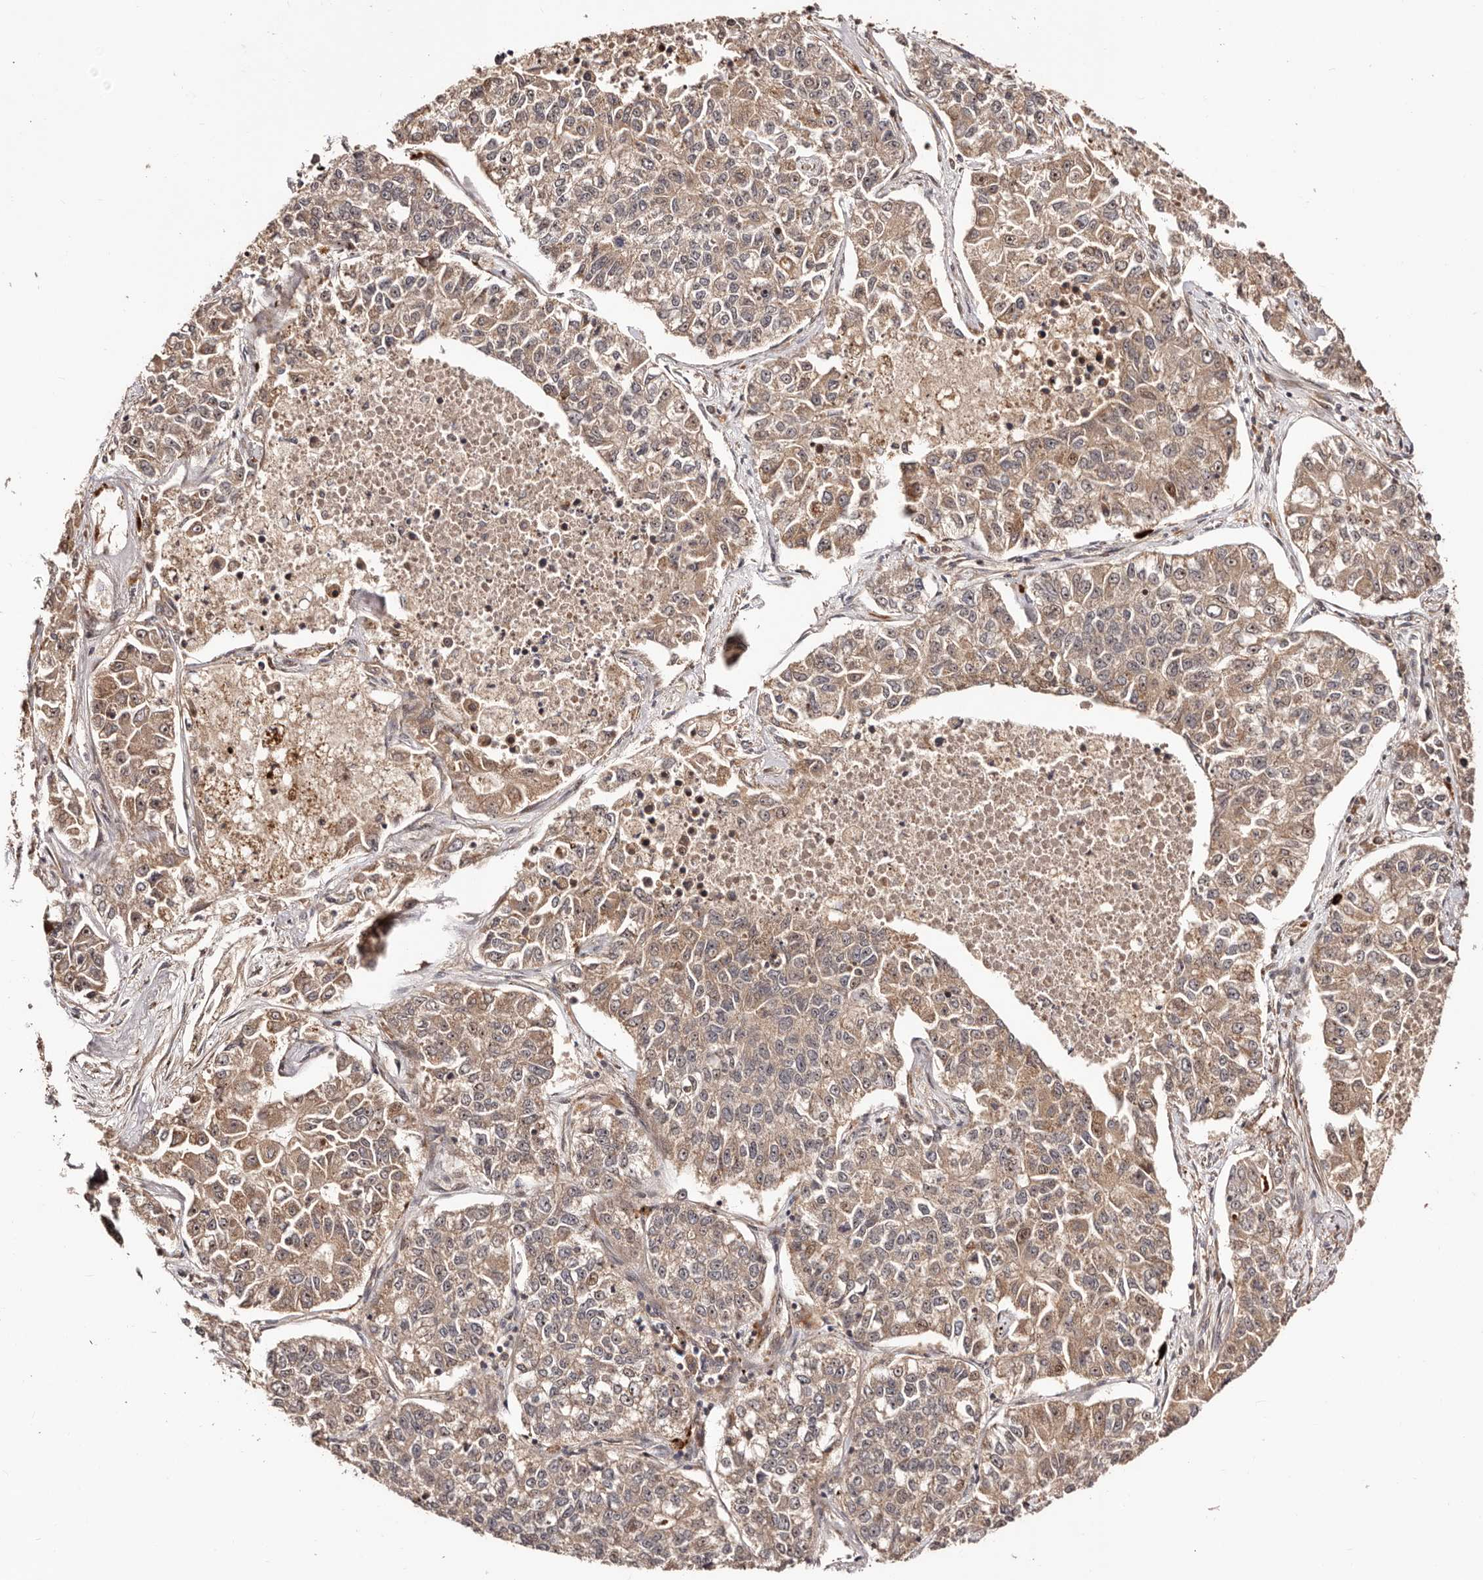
{"staining": {"intensity": "weak", "quantity": "25%-75%", "location": "cytoplasmic/membranous,nuclear"}, "tissue": "lung cancer", "cell_type": "Tumor cells", "image_type": "cancer", "snomed": [{"axis": "morphology", "description": "Adenocarcinoma, NOS"}, {"axis": "topography", "description": "Lung"}], "caption": "DAB (3,3'-diaminobenzidine) immunohistochemical staining of lung adenocarcinoma displays weak cytoplasmic/membranous and nuclear protein expression in about 25%-75% of tumor cells.", "gene": "PTPN22", "patient": {"sex": "male", "age": 49}}